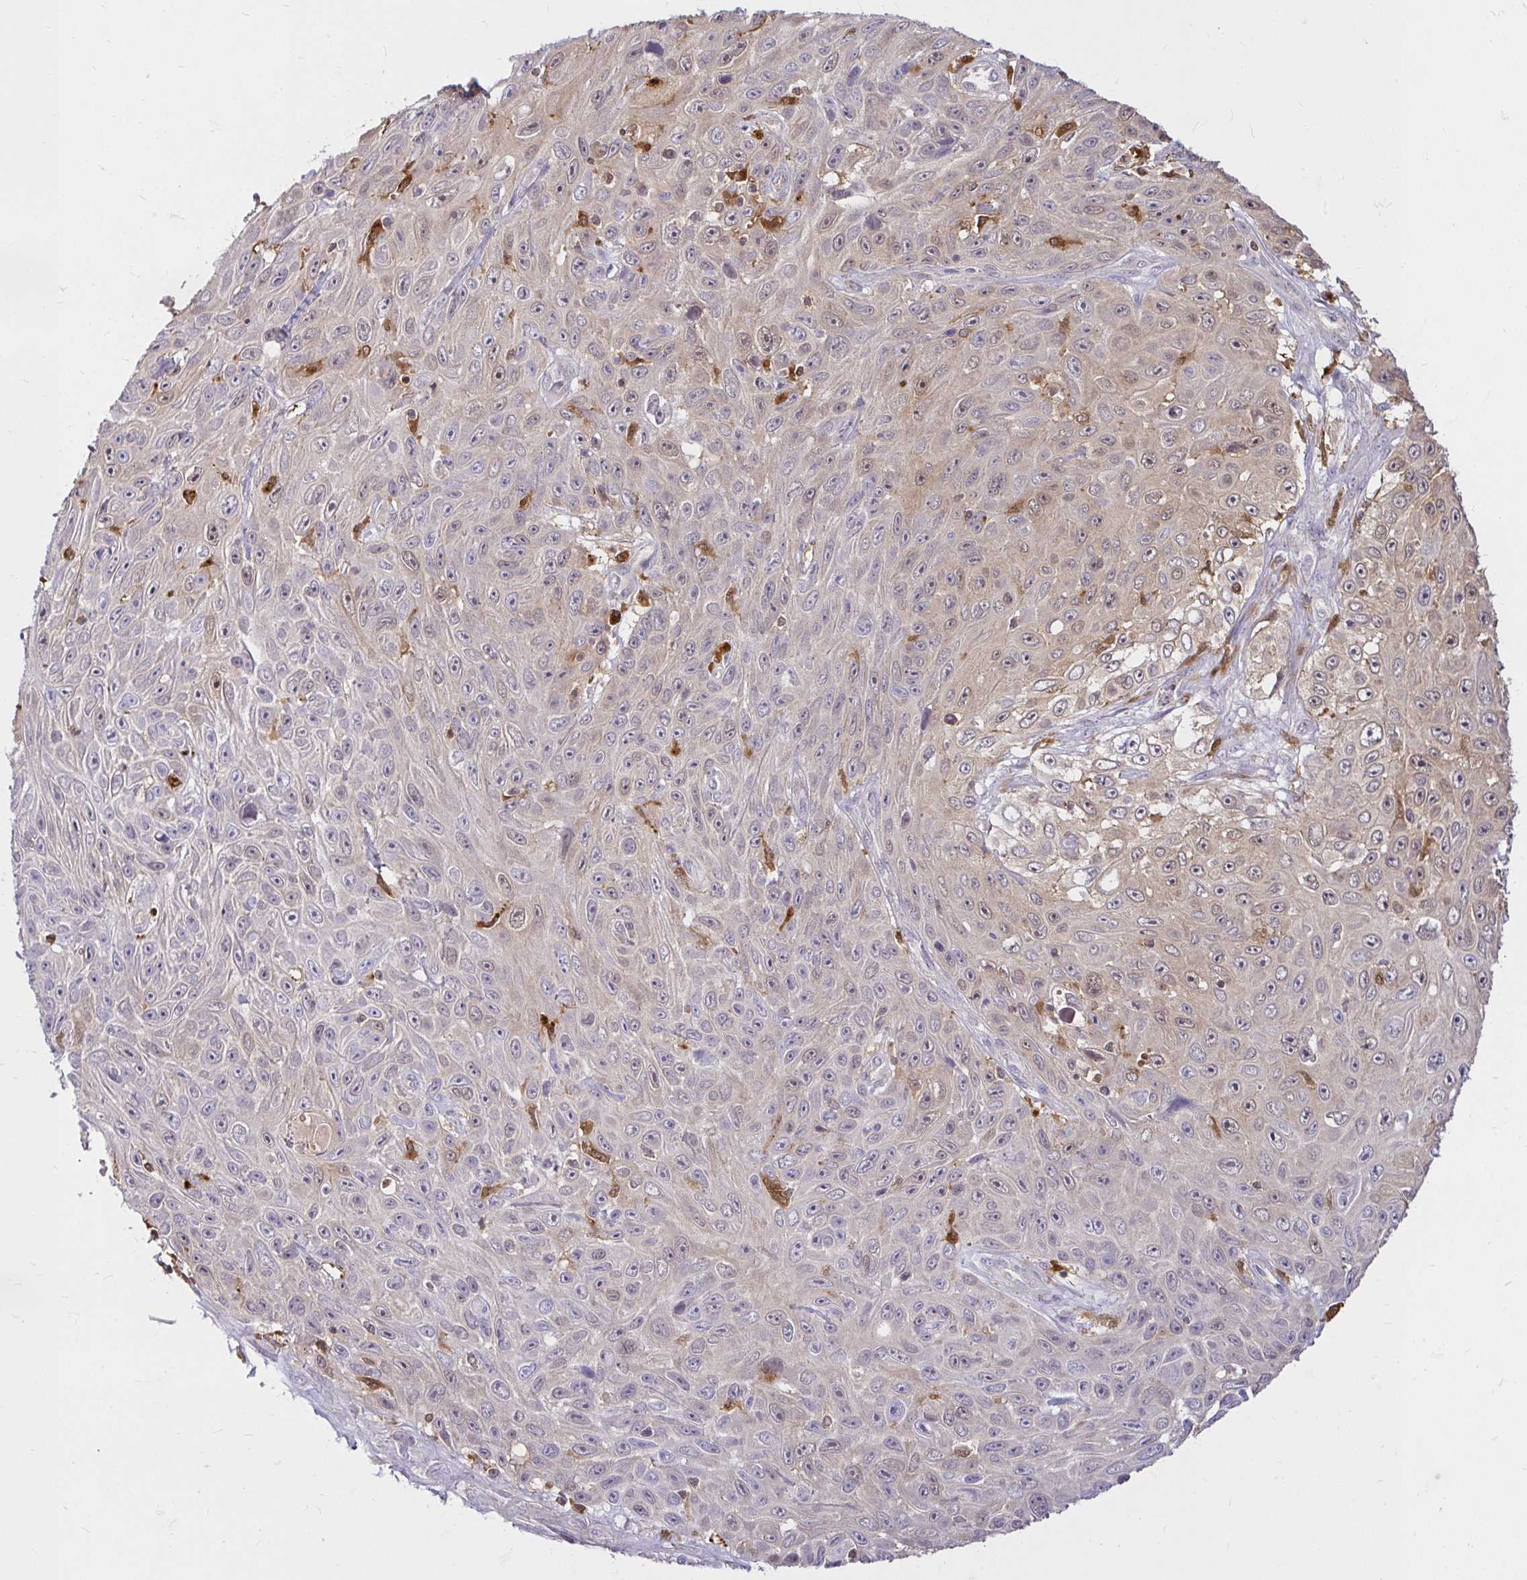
{"staining": {"intensity": "weak", "quantity": "<25%", "location": "cytoplasmic/membranous,nuclear"}, "tissue": "skin cancer", "cell_type": "Tumor cells", "image_type": "cancer", "snomed": [{"axis": "morphology", "description": "Squamous cell carcinoma, NOS"}, {"axis": "topography", "description": "Skin"}], "caption": "IHC of human skin cancer (squamous cell carcinoma) exhibits no expression in tumor cells. Brightfield microscopy of immunohistochemistry stained with DAB (brown) and hematoxylin (blue), captured at high magnification.", "gene": "PYCARD", "patient": {"sex": "male", "age": 82}}